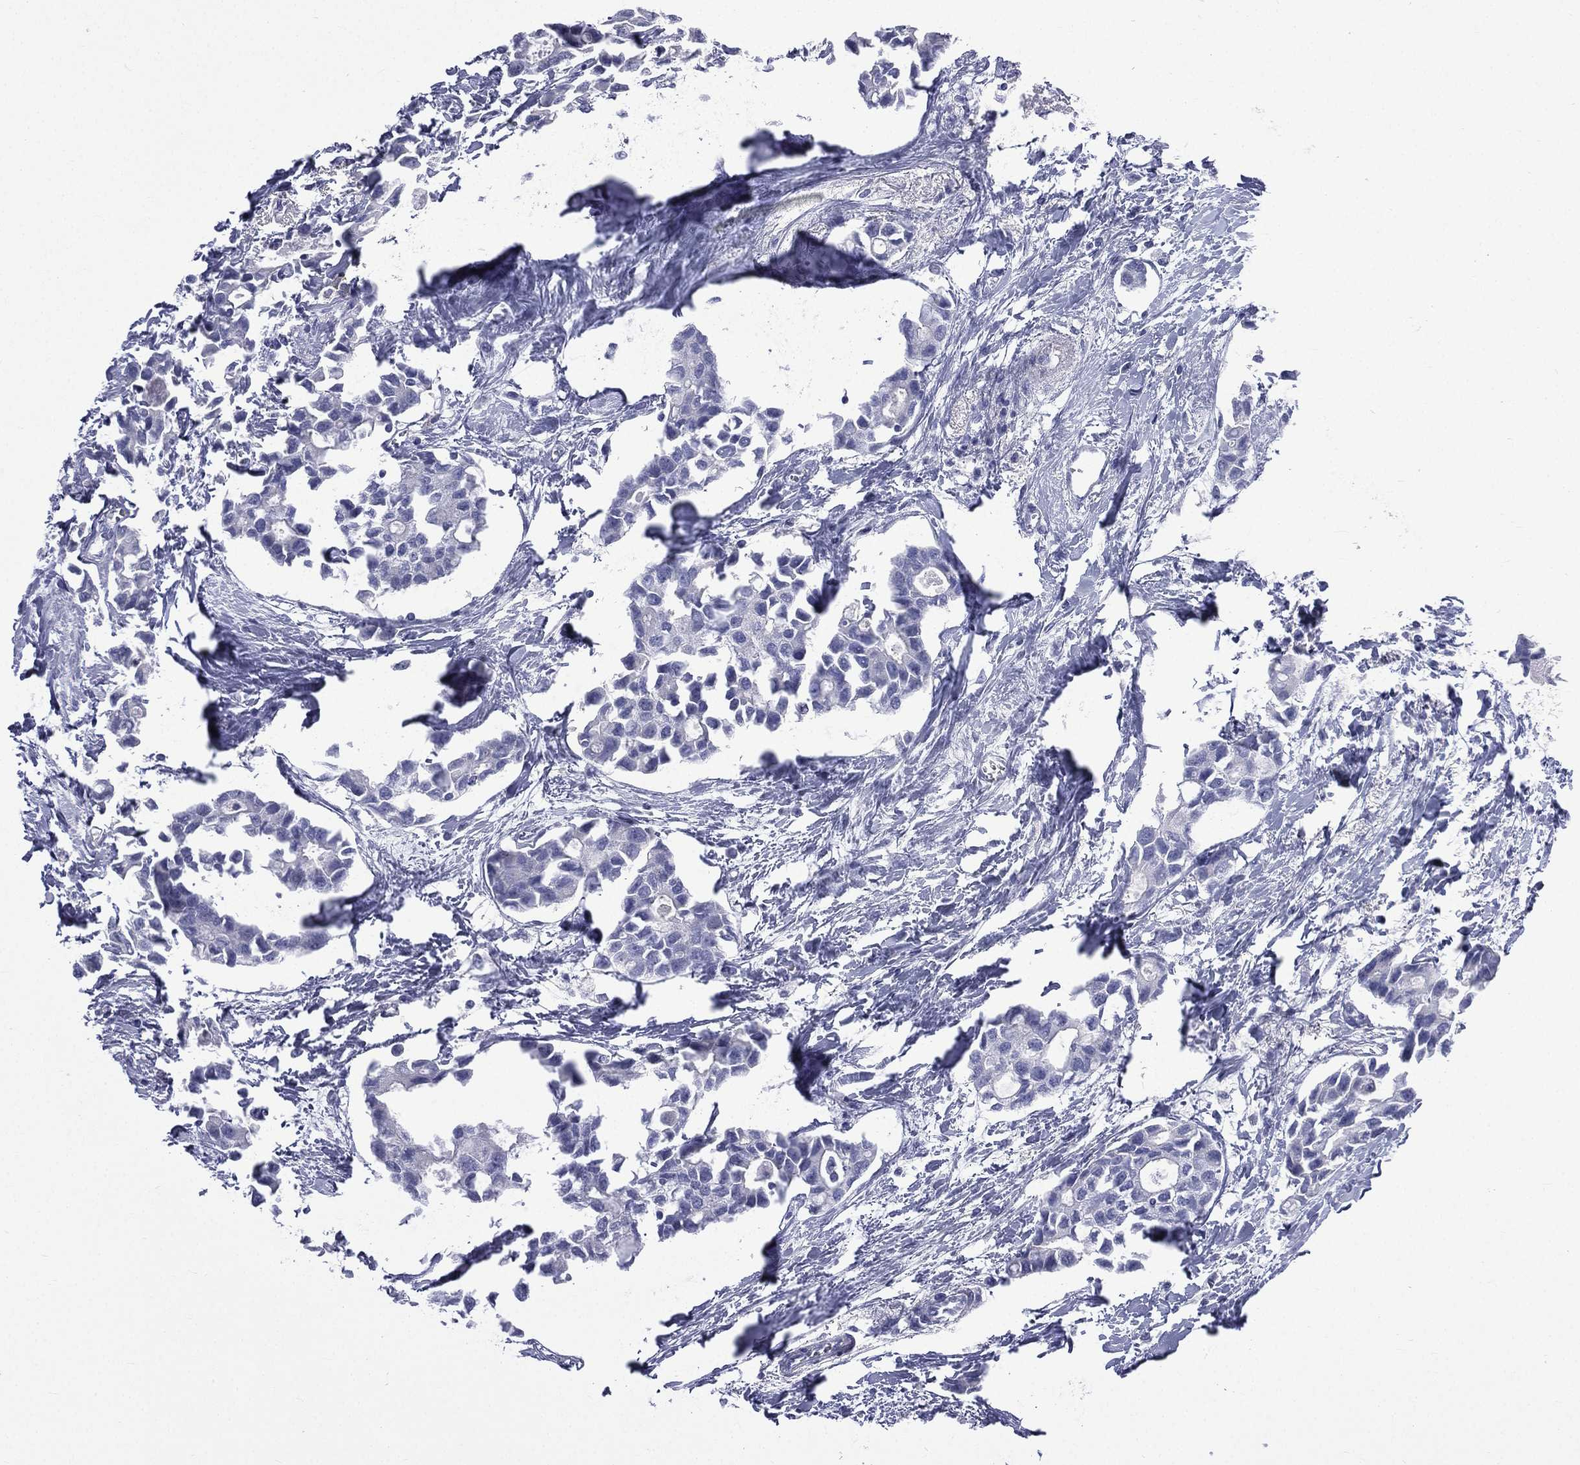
{"staining": {"intensity": "negative", "quantity": "none", "location": "none"}, "tissue": "breast cancer", "cell_type": "Tumor cells", "image_type": "cancer", "snomed": [{"axis": "morphology", "description": "Duct carcinoma"}, {"axis": "topography", "description": "Breast"}], "caption": "High power microscopy micrograph of an IHC image of breast invasive ductal carcinoma, revealing no significant staining in tumor cells.", "gene": "CES2", "patient": {"sex": "female", "age": 83}}